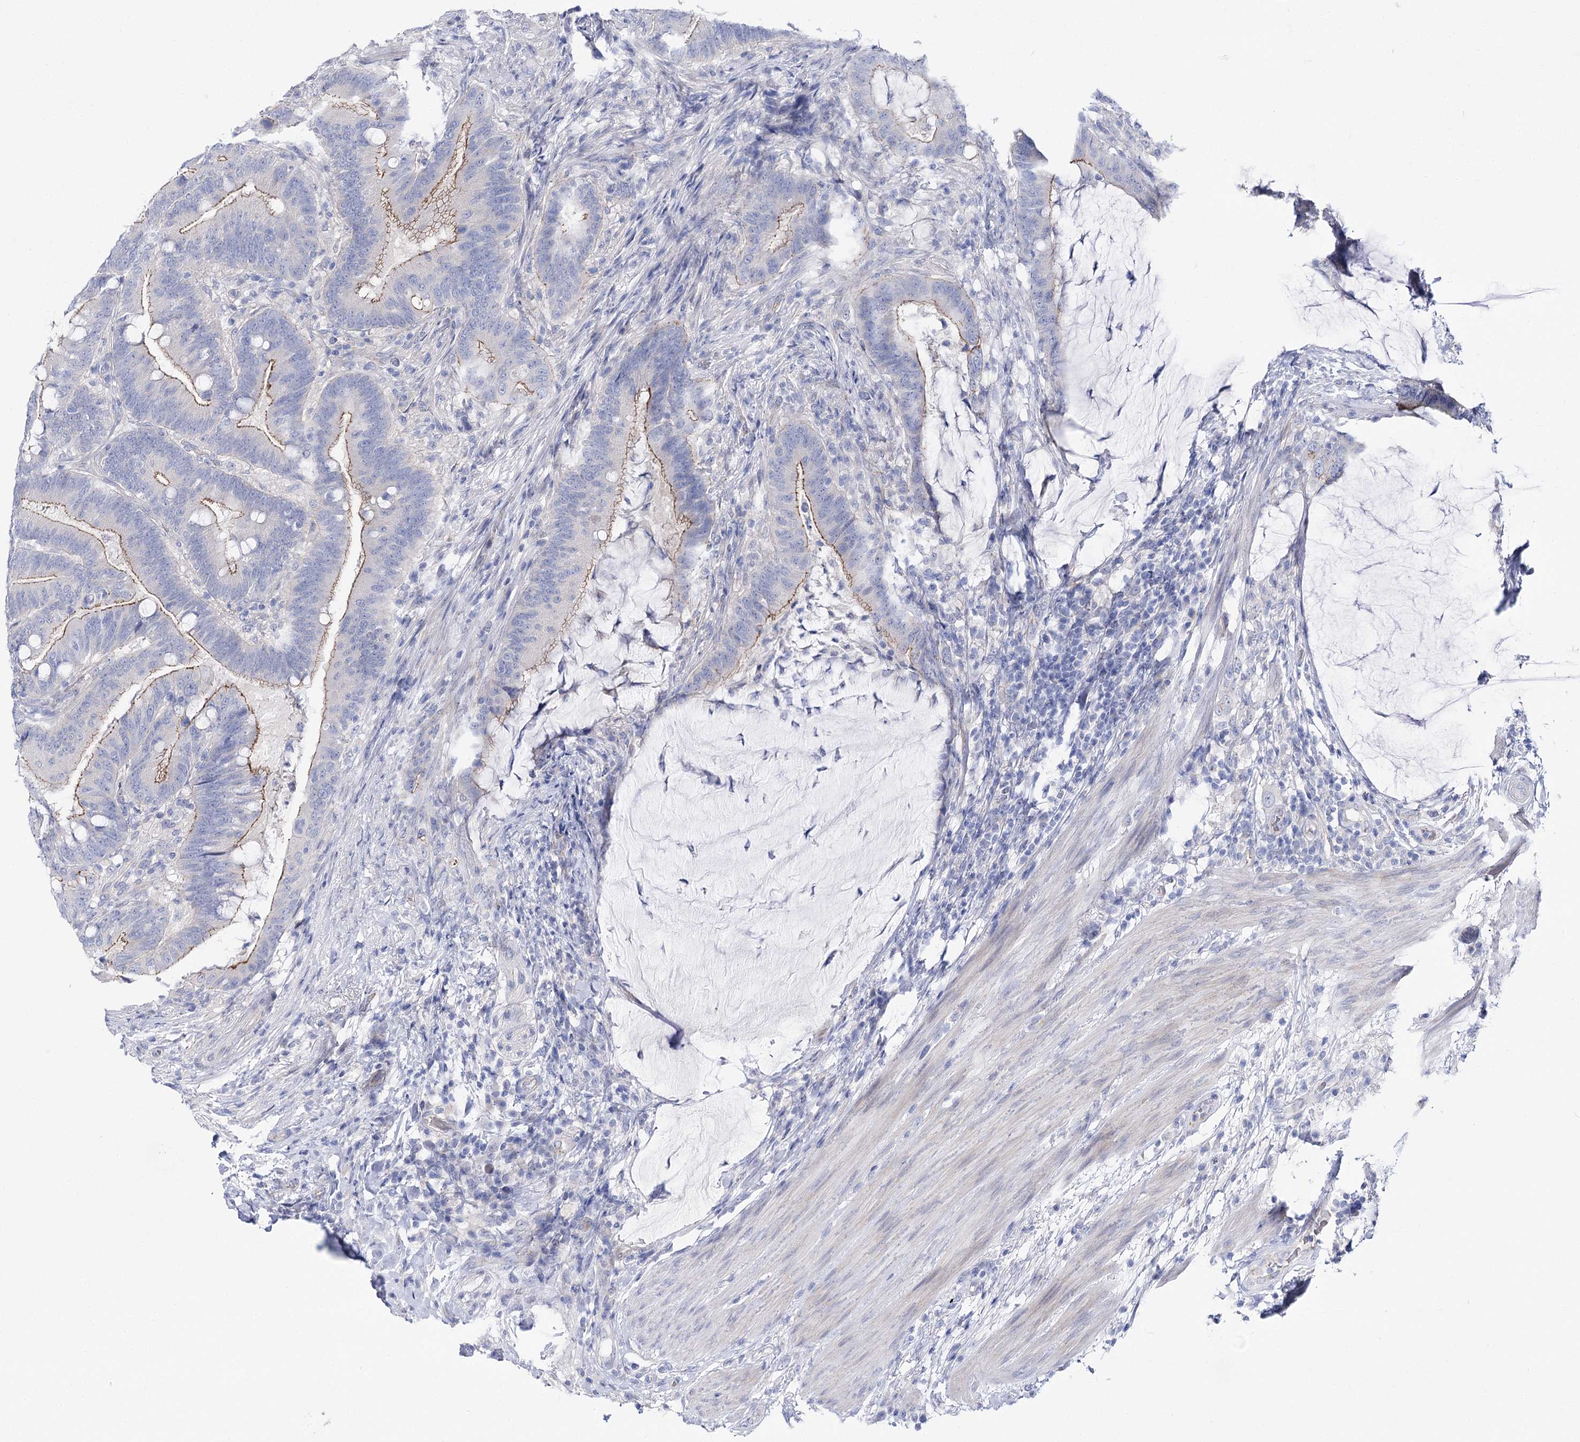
{"staining": {"intensity": "weak", "quantity": "<25%", "location": "cytoplasmic/membranous"}, "tissue": "colorectal cancer", "cell_type": "Tumor cells", "image_type": "cancer", "snomed": [{"axis": "morphology", "description": "Adenocarcinoma, NOS"}, {"axis": "topography", "description": "Colon"}], "caption": "Tumor cells show no significant protein staining in colorectal cancer (adenocarcinoma).", "gene": "NRAP", "patient": {"sex": "female", "age": 66}}